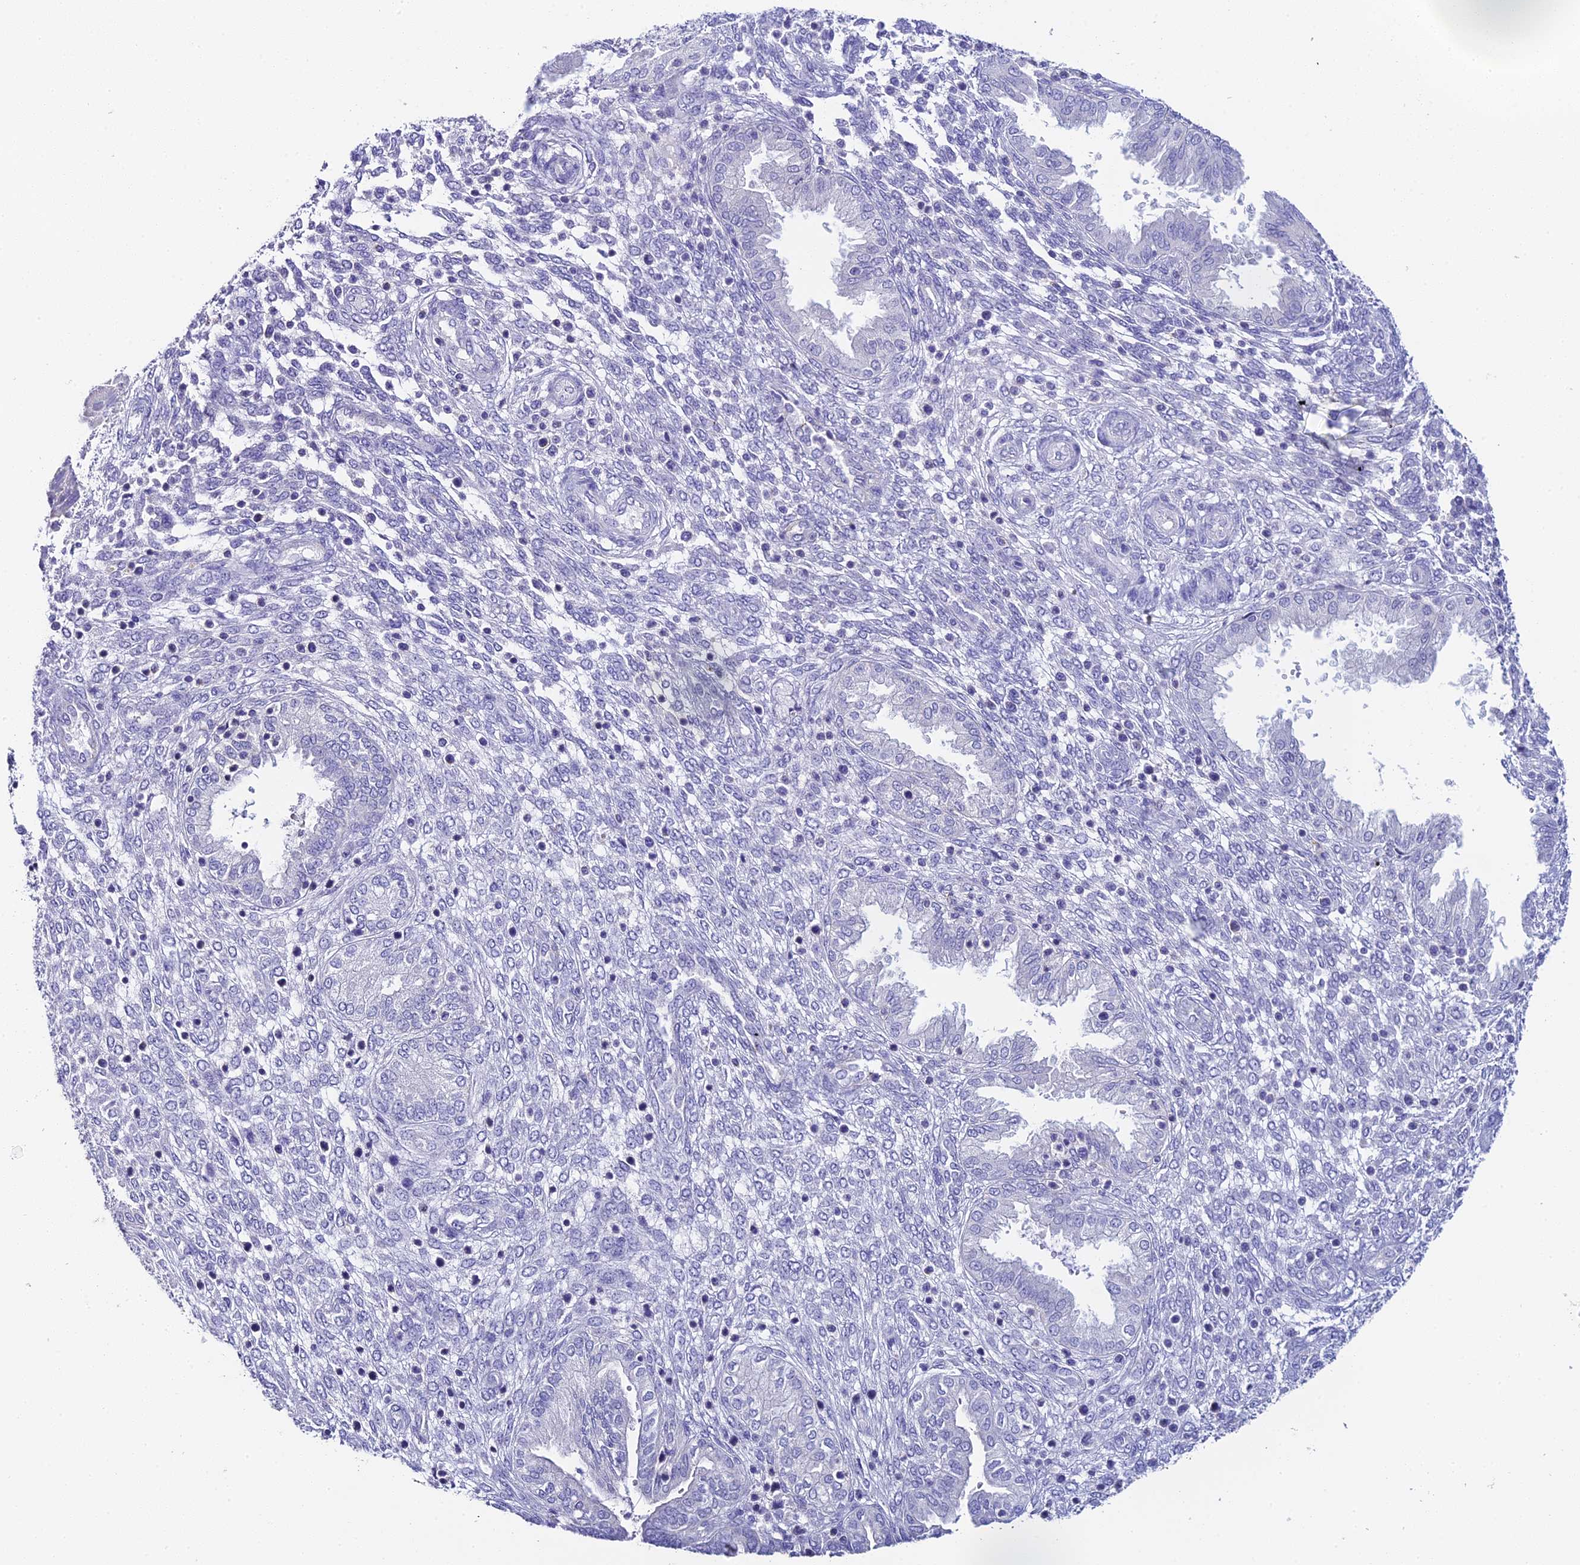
{"staining": {"intensity": "negative", "quantity": "none", "location": "none"}, "tissue": "endometrium", "cell_type": "Cells in endometrial stroma", "image_type": "normal", "snomed": [{"axis": "morphology", "description": "Normal tissue, NOS"}, {"axis": "topography", "description": "Endometrium"}], "caption": "Histopathology image shows no protein positivity in cells in endometrial stroma of unremarkable endometrium. (DAB (3,3'-diaminobenzidine) immunohistochemistry (IHC), high magnification).", "gene": "C12orf29", "patient": {"sex": "female", "age": 33}}